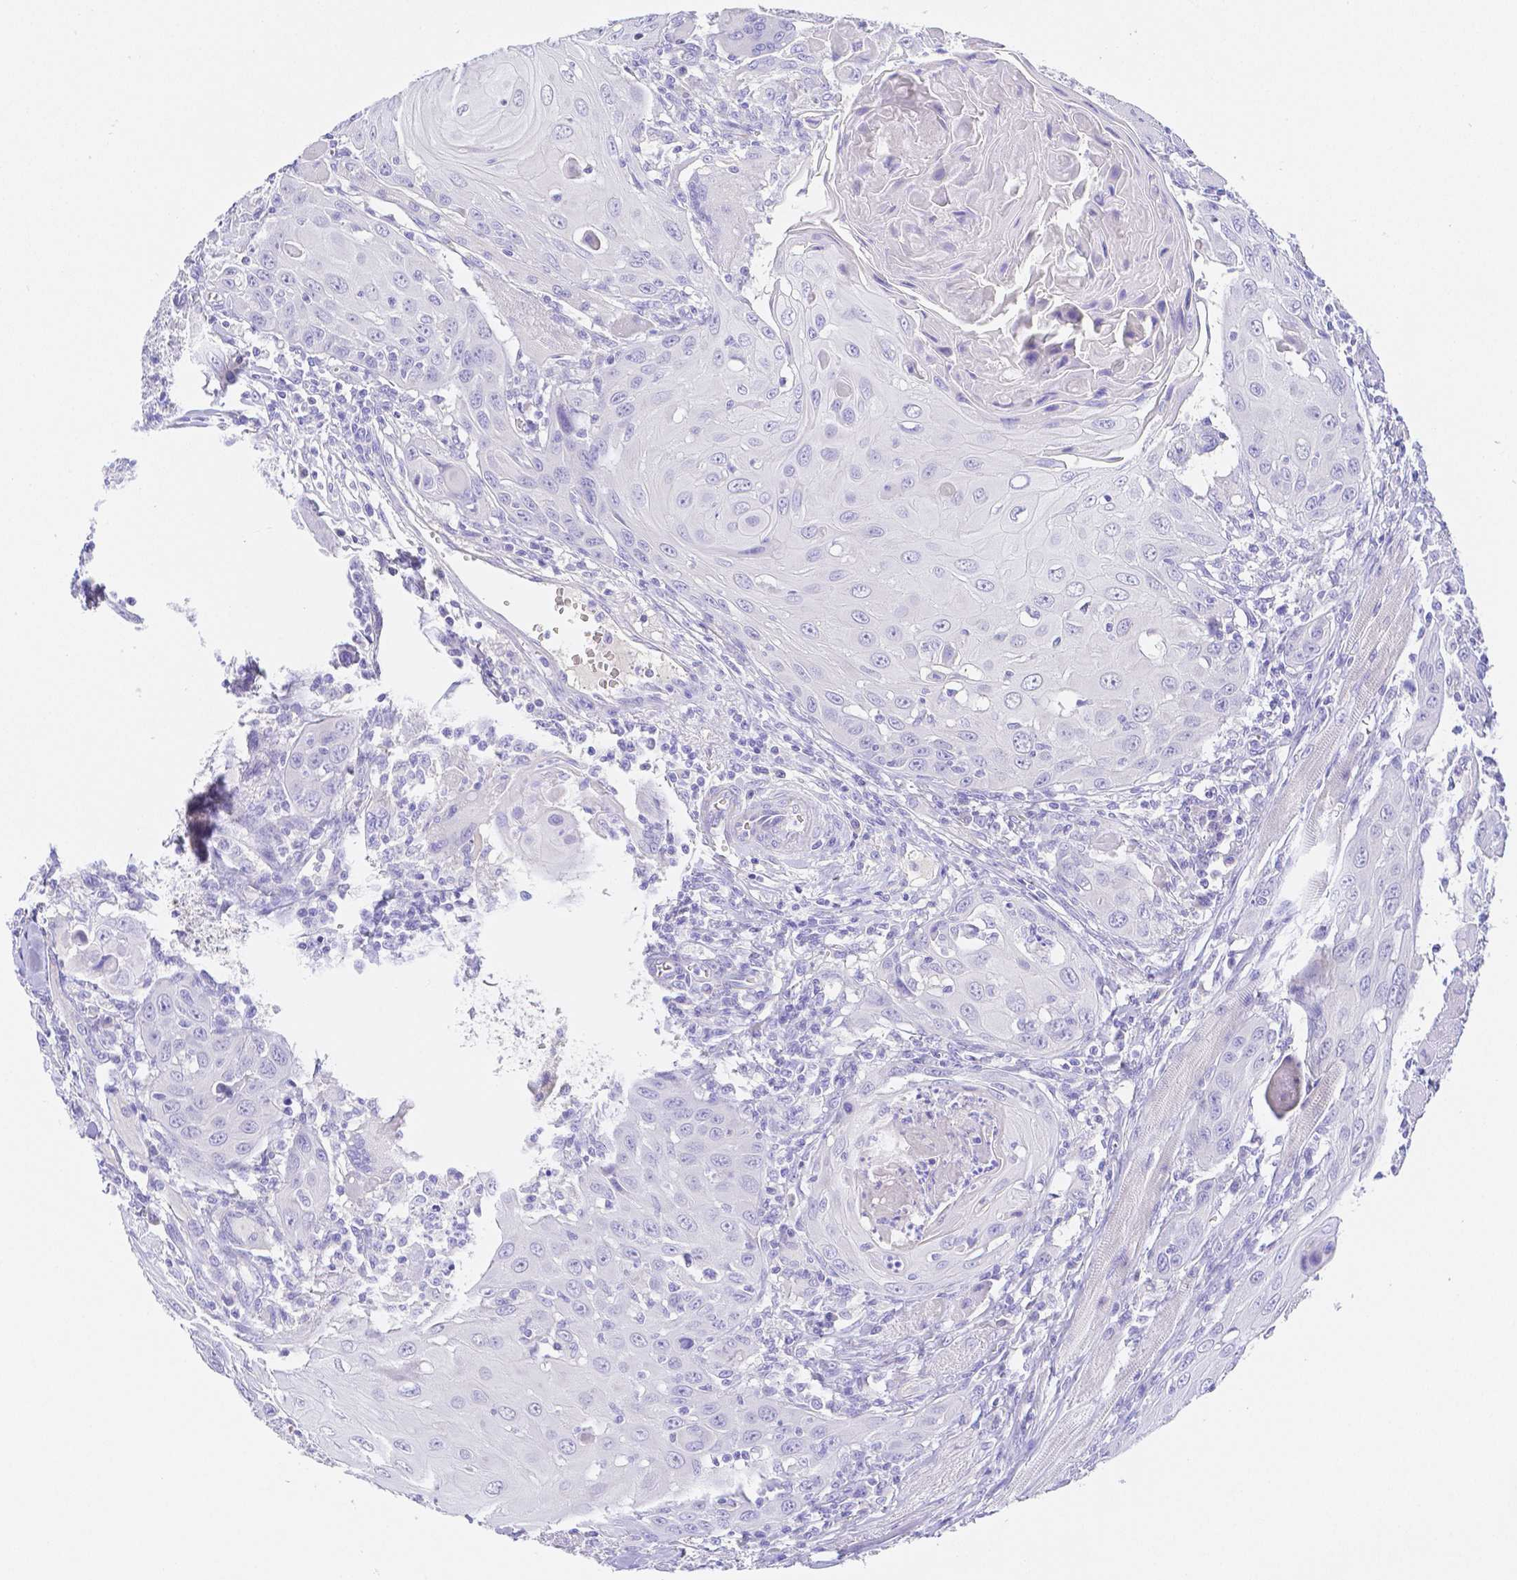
{"staining": {"intensity": "negative", "quantity": "none", "location": "none"}, "tissue": "head and neck cancer", "cell_type": "Tumor cells", "image_type": "cancer", "snomed": [{"axis": "morphology", "description": "Squamous cell carcinoma, NOS"}, {"axis": "topography", "description": "Head-Neck"}], "caption": "Immunohistochemistry of squamous cell carcinoma (head and neck) exhibits no positivity in tumor cells.", "gene": "ZG16B", "patient": {"sex": "female", "age": 80}}